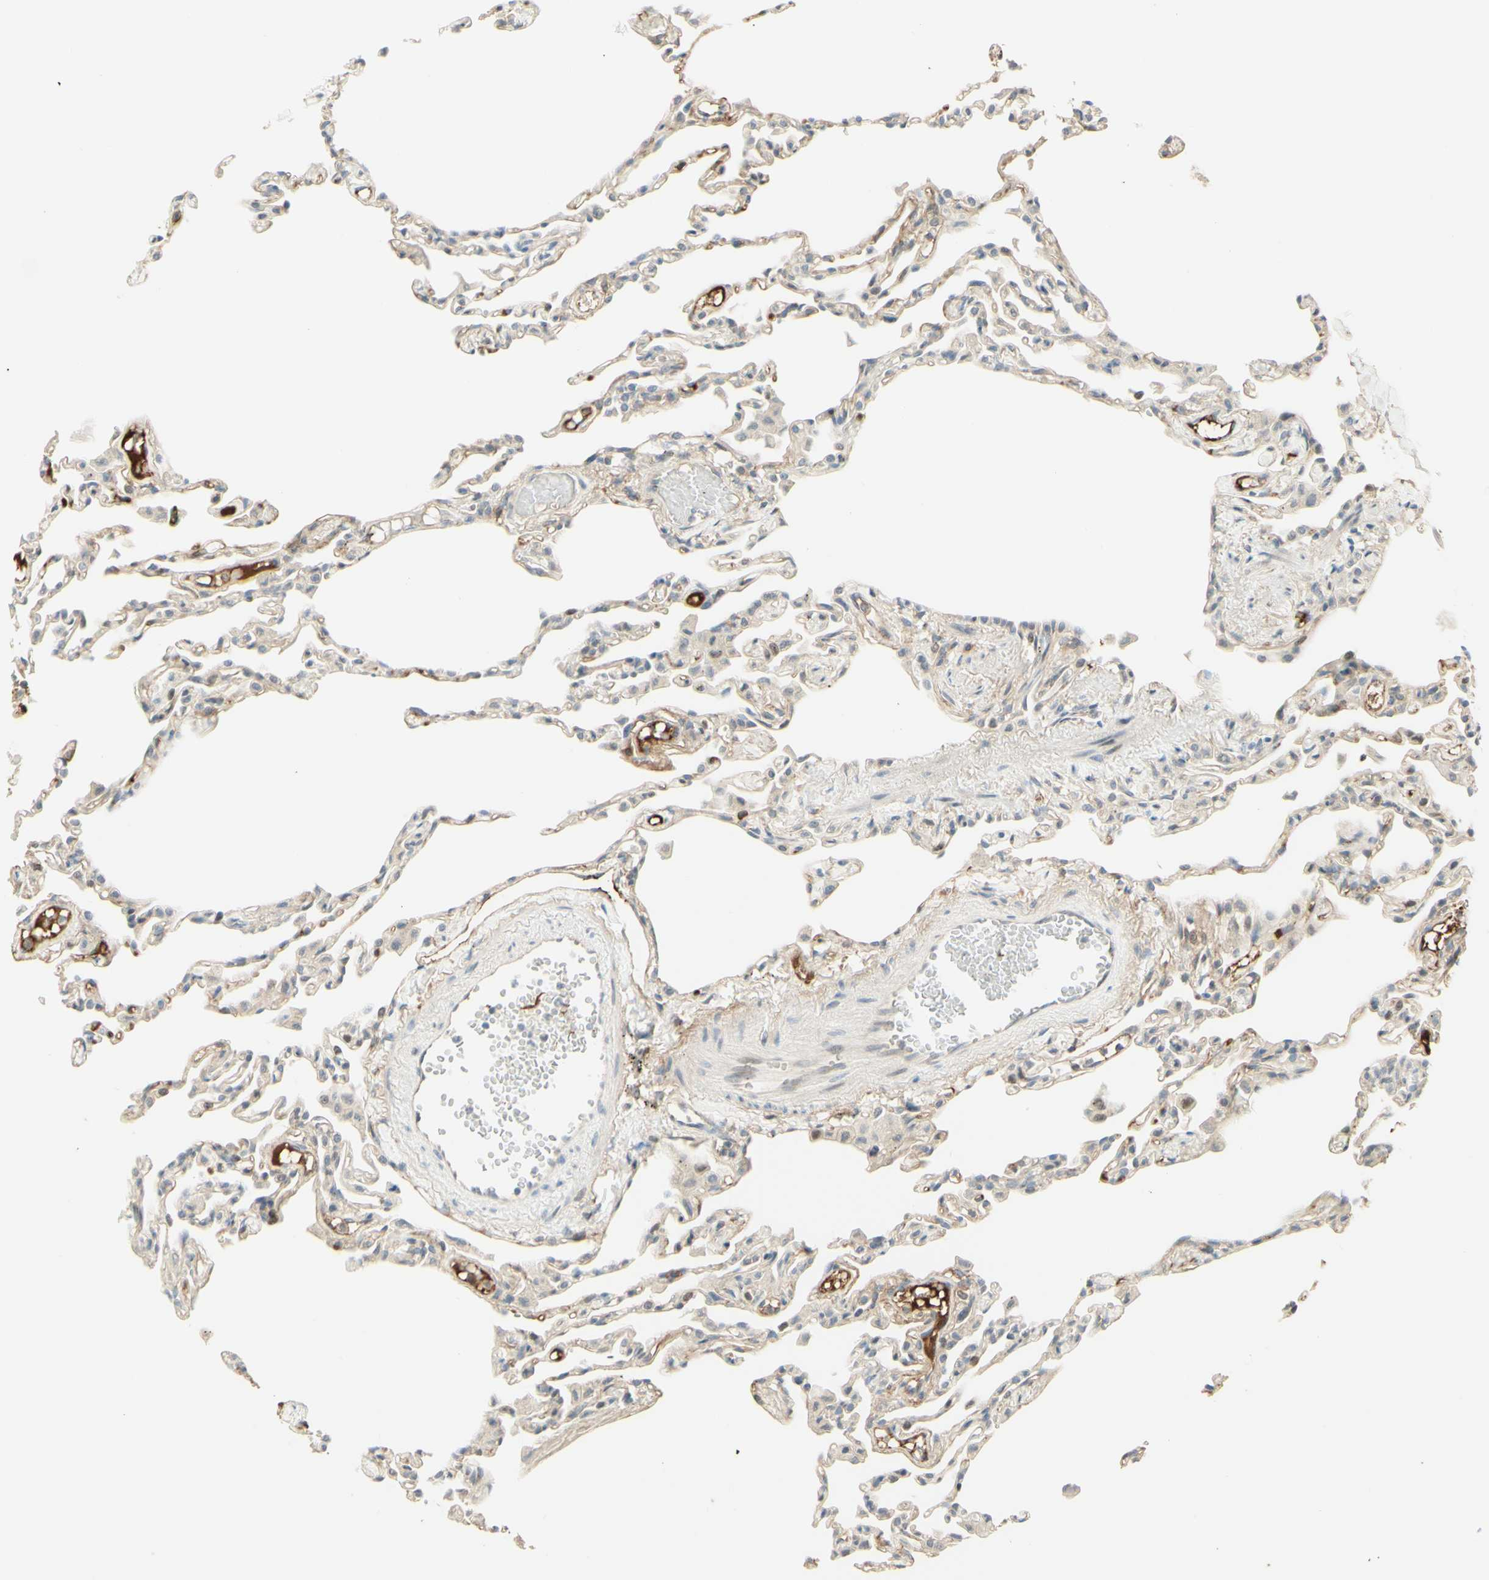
{"staining": {"intensity": "strong", "quantity": "<25%", "location": "cytoplasmic/membranous"}, "tissue": "lung", "cell_type": "Alveolar cells", "image_type": "normal", "snomed": [{"axis": "morphology", "description": "Normal tissue, NOS"}, {"axis": "topography", "description": "Lung"}], "caption": "Protein expression analysis of normal lung shows strong cytoplasmic/membranous staining in about <25% of alveolar cells.", "gene": "ANGPT2", "patient": {"sex": "female", "age": 49}}